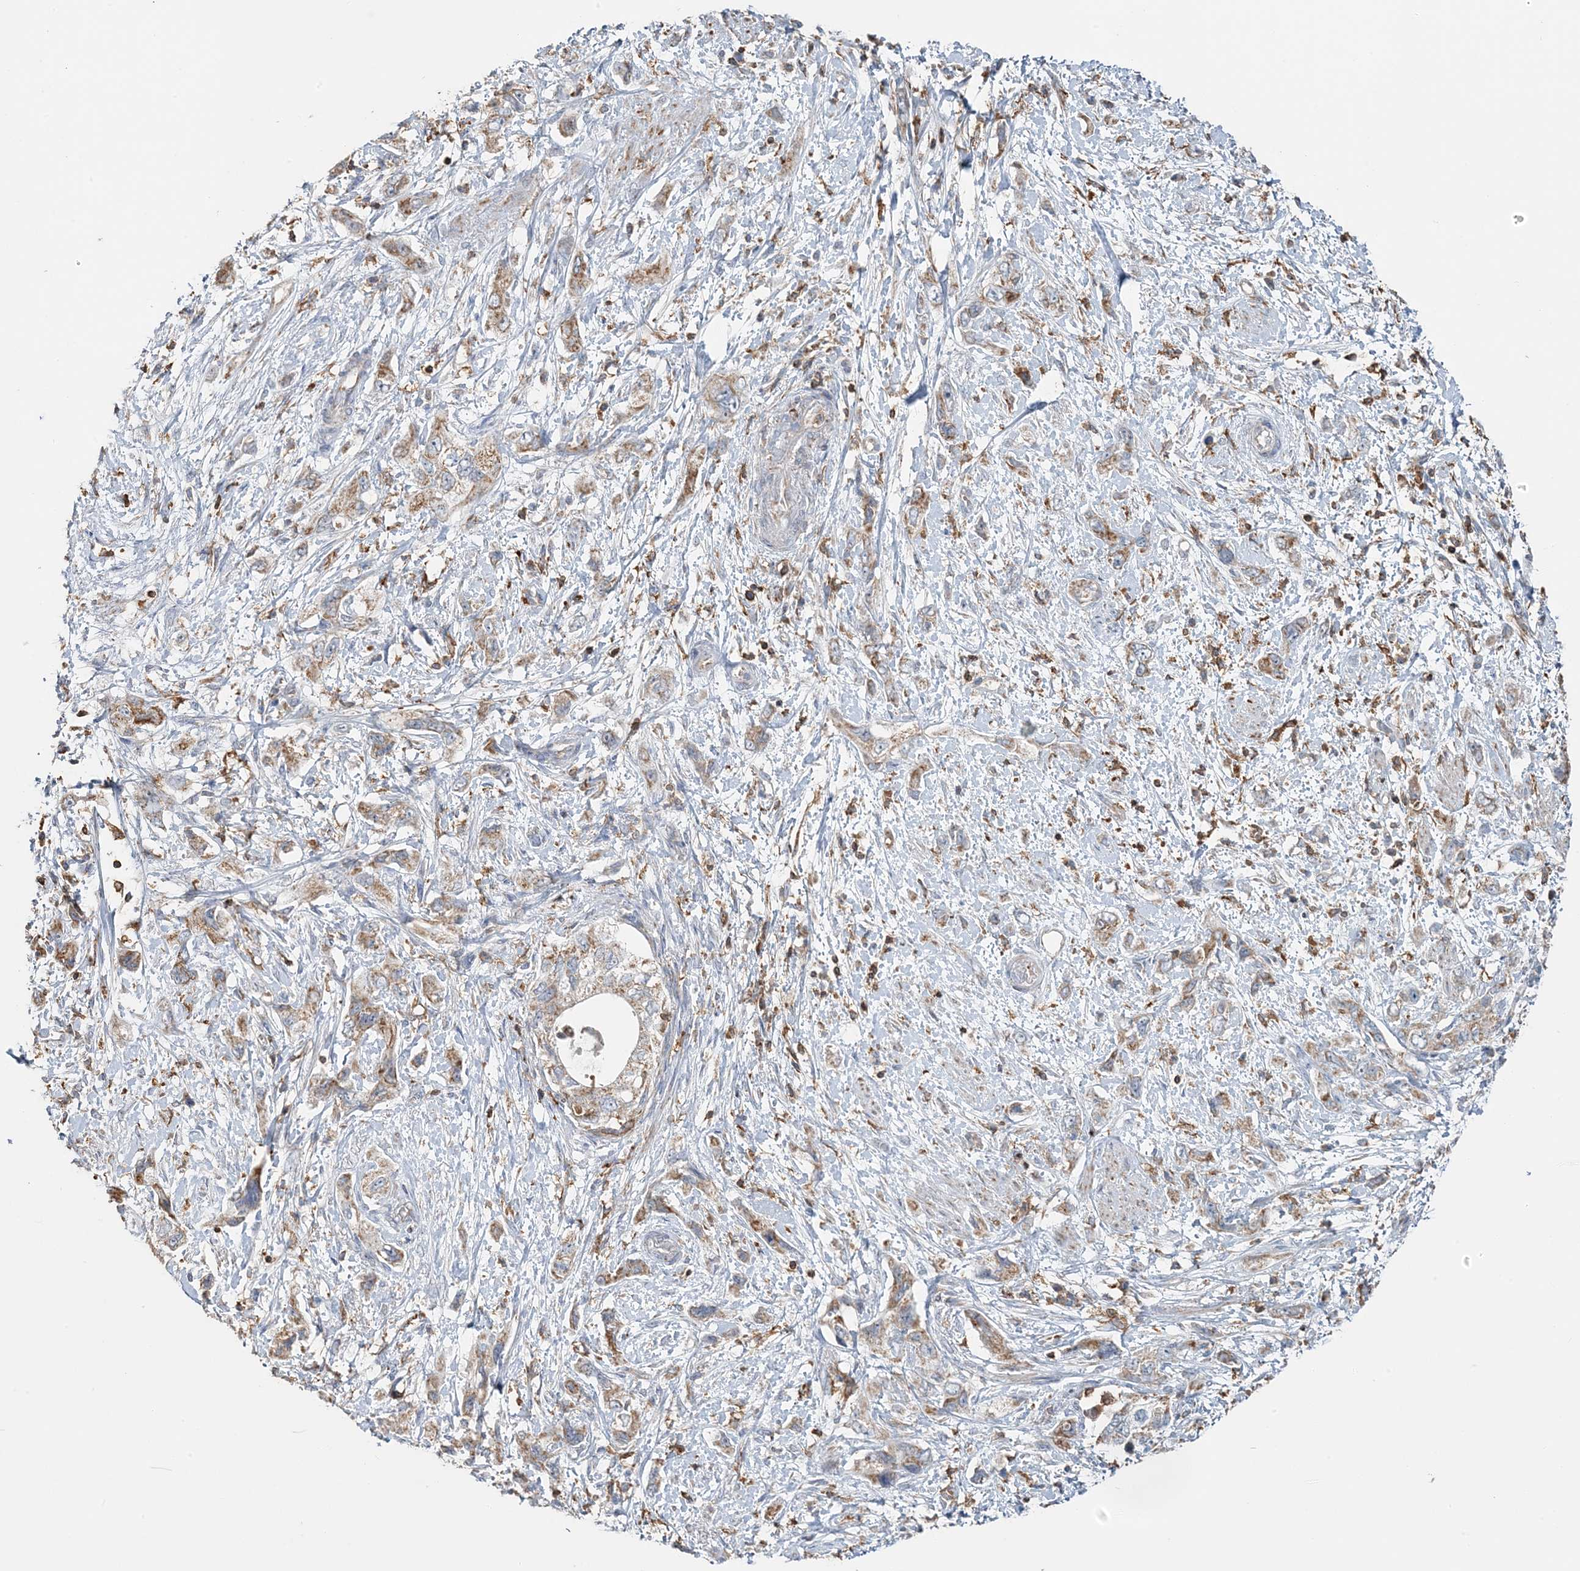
{"staining": {"intensity": "moderate", "quantity": ">75%", "location": "cytoplasmic/membranous"}, "tissue": "pancreatic cancer", "cell_type": "Tumor cells", "image_type": "cancer", "snomed": [{"axis": "morphology", "description": "Adenocarcinoma, NOS"}, {"axis": "topography", "description": "Pancreas"}], "caption": "Pancreatic adenocarcinoma stained for a protein (brown) shows moderate cytoplasmic/membranous positive positivity in about >75% of tumor cells.", "gene": "TMLHE", "patient": {"sex": "female", "age": 73}}